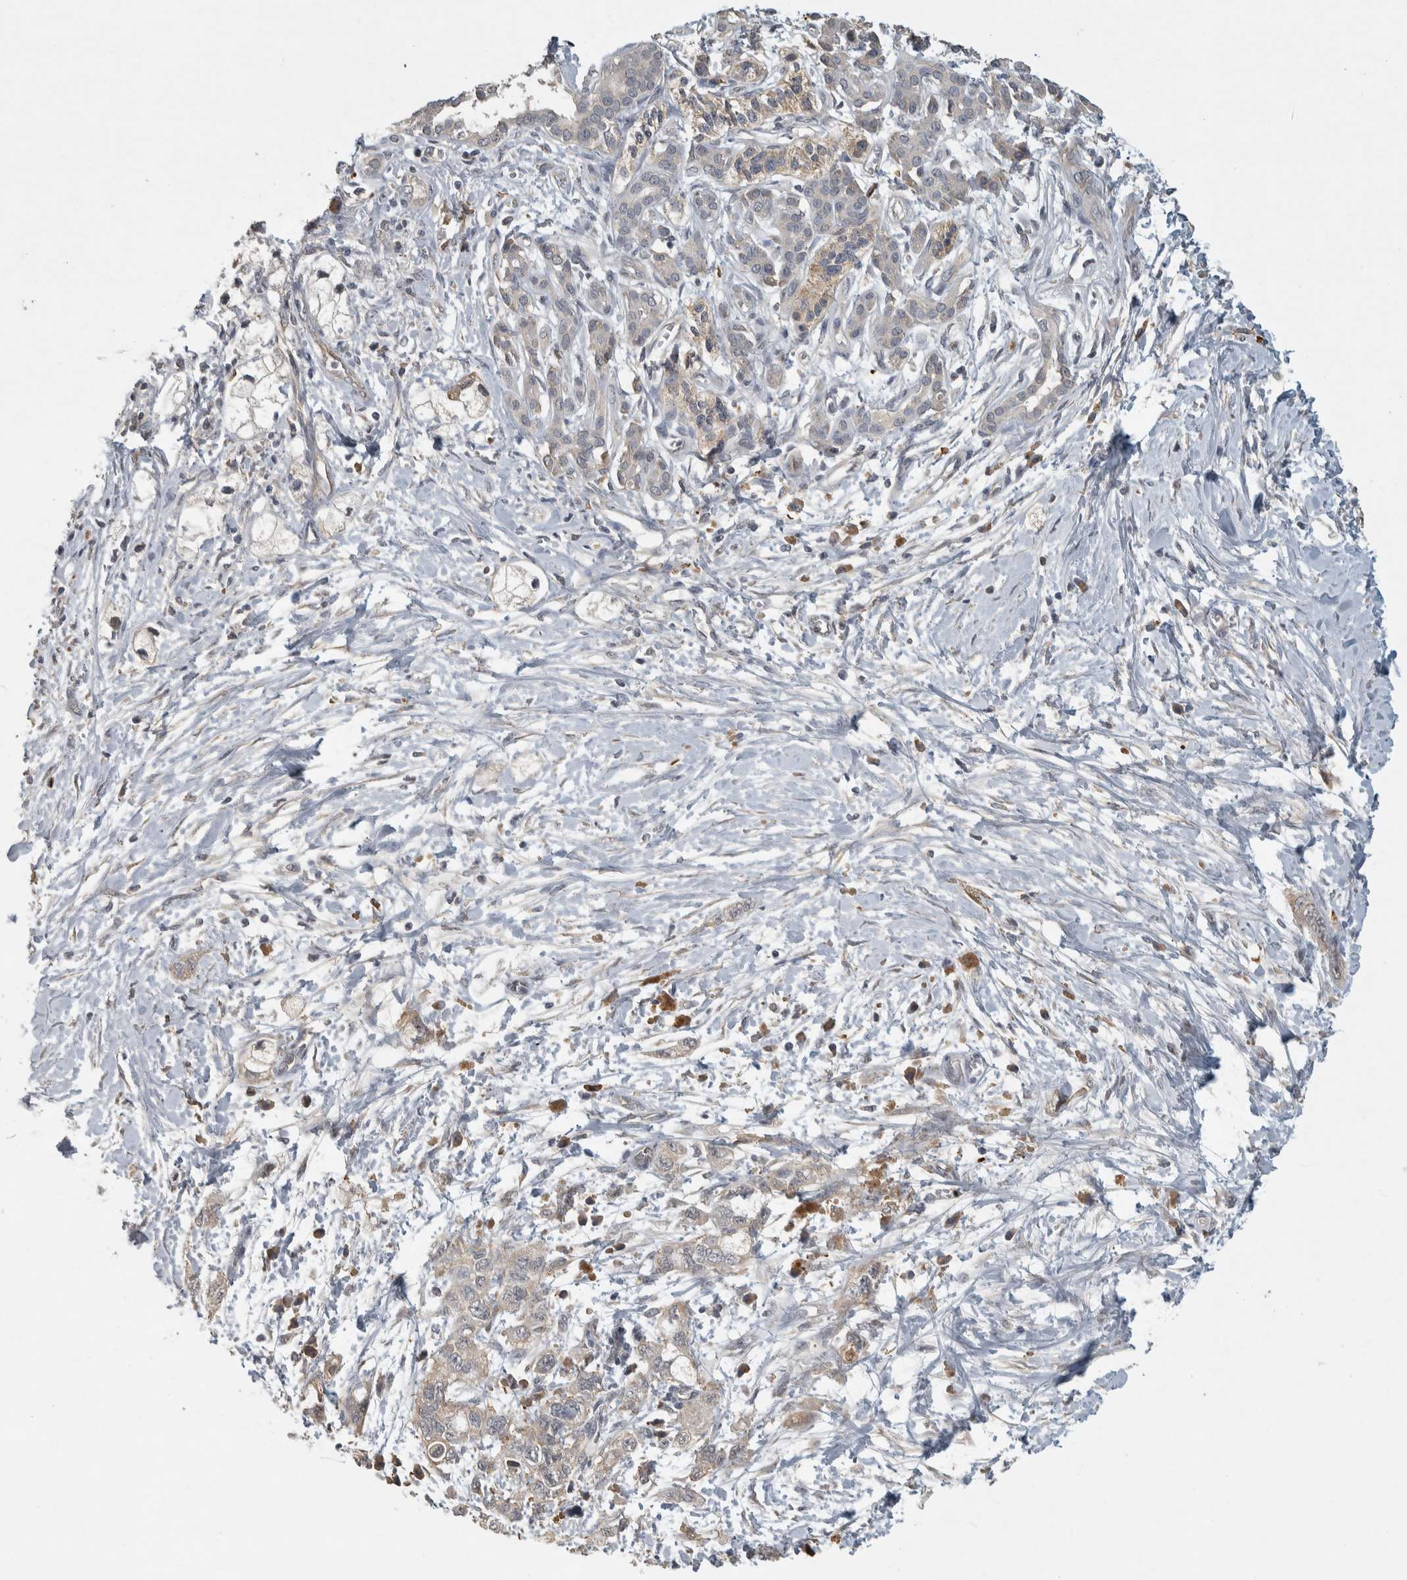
{"staining": {"intensity": "weak", "quantity": "<25%", "location": "cytoplasmic/membranous"}, "tissue": "pancreatic cancer", "cell_type": "Tumor cells", "image_type": "cancer", "snomed": [{"axis": "morphology", "description": "Adenocarcinoma, NOS"}, {"axis": "topography", "description": "Pancreas"}], "caption": "Tumor cells are negative for brown protein staining in adenocarcinoma (pancreatic).", "gene": "EIF3H", "patient": {"sex": "male", "age": 74}}